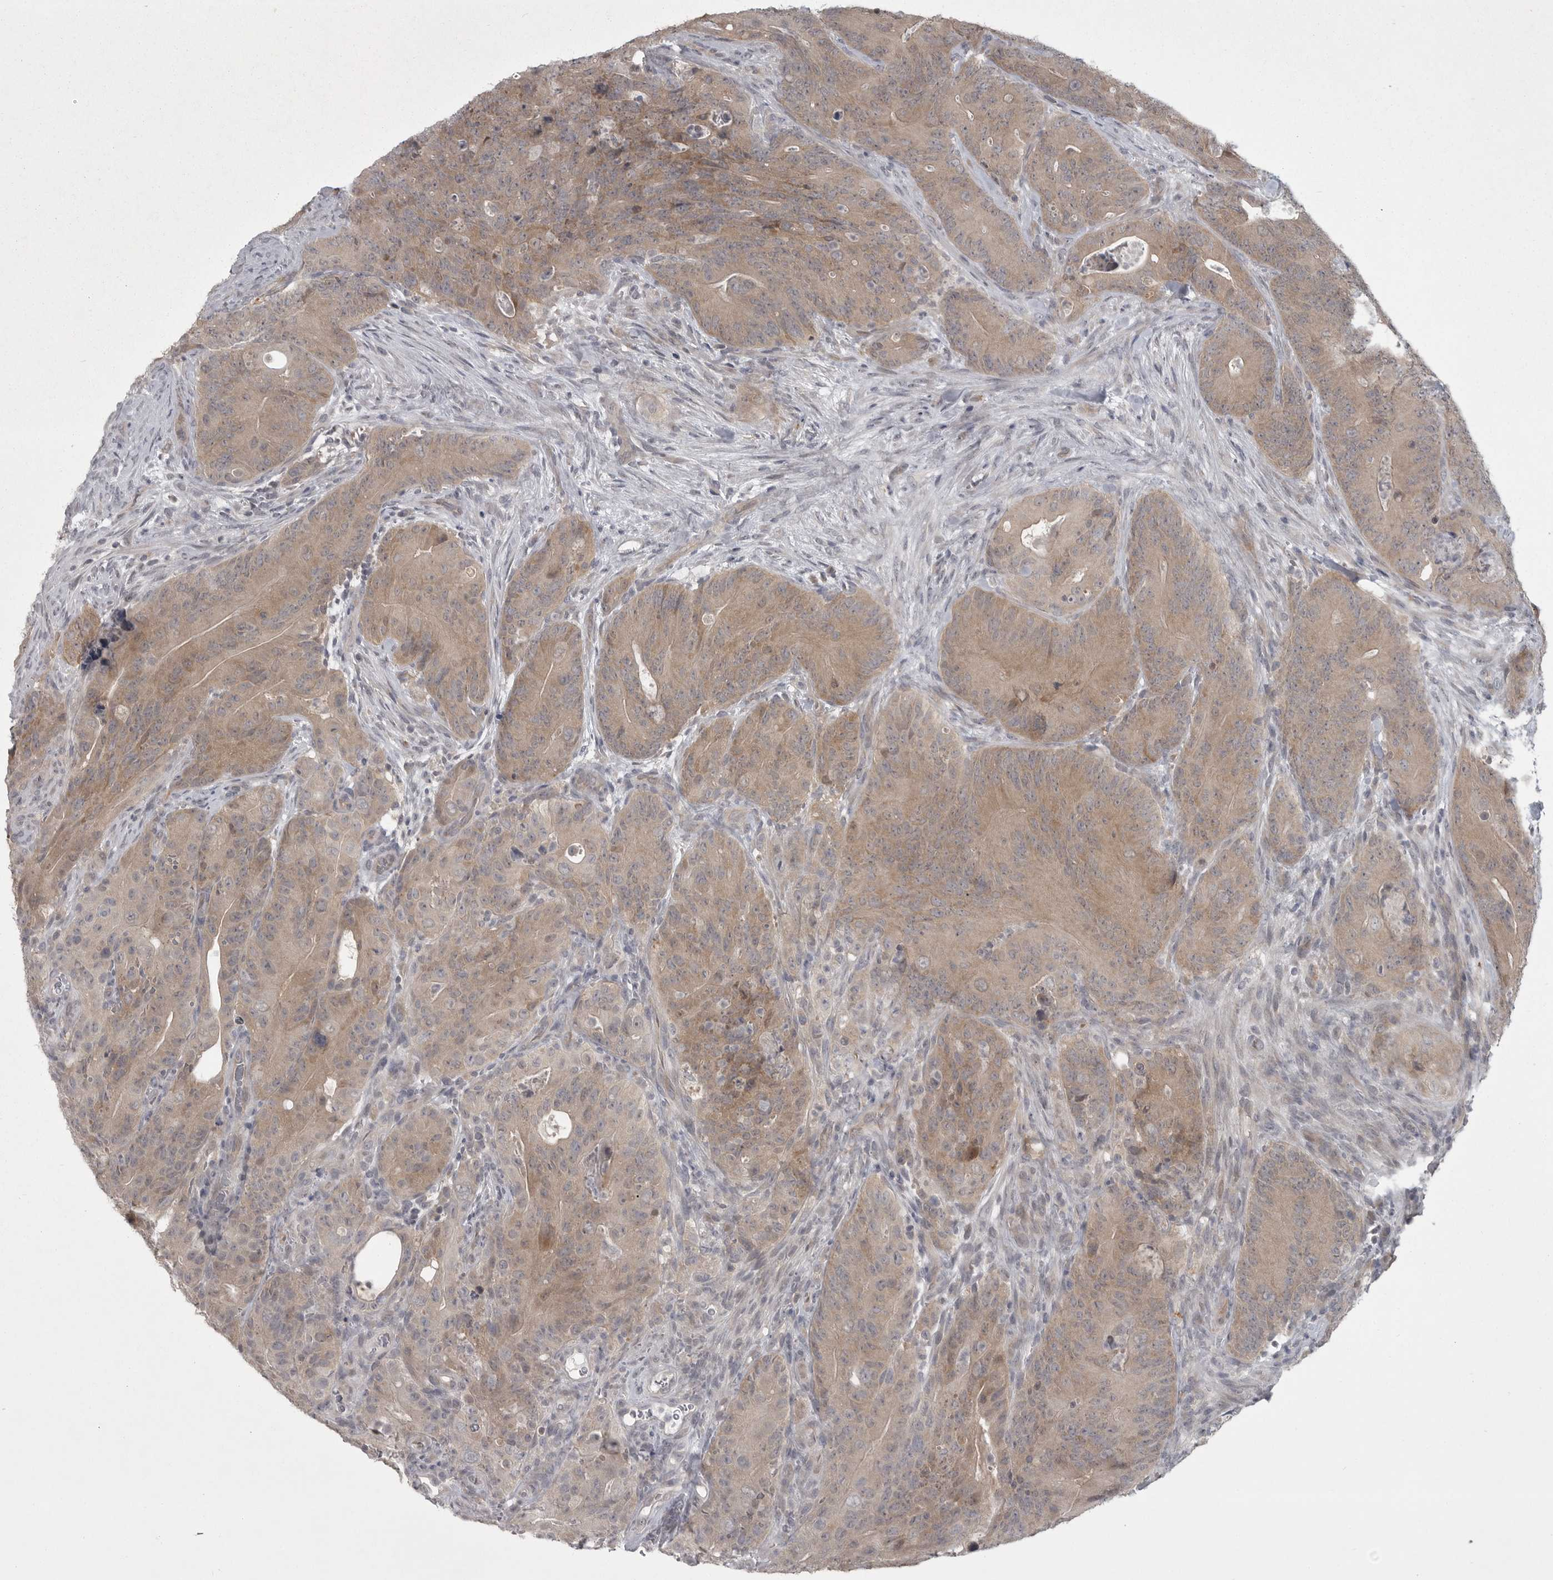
{"staining": {"intensity": "moderate", "quantity": ">75%", "location": "cytoplasmic/membranous"}, "tissue": "colorectal cancer", "cell_type": "Tumor cells", "image_type": "cancer", "snomed": [{"axis": "morphology", "description": "Normal tissue, NOS"}, {"axis": "topography", "description": "Colon"}], "caption": "Immunohistochemistry staining of colorectal cancer, which shows medium levels of moderate cytoplasmic/membranous expression in about >75% of tumor cells indicating moderate cytoplasmic/membranous protein staining. The staining was performed using DAB (brown) for protein detection and nuclei were counterstained in hematoxylin (blue).", "gene": "PHF13", "patient": {"sex": "female", "age": 82}}